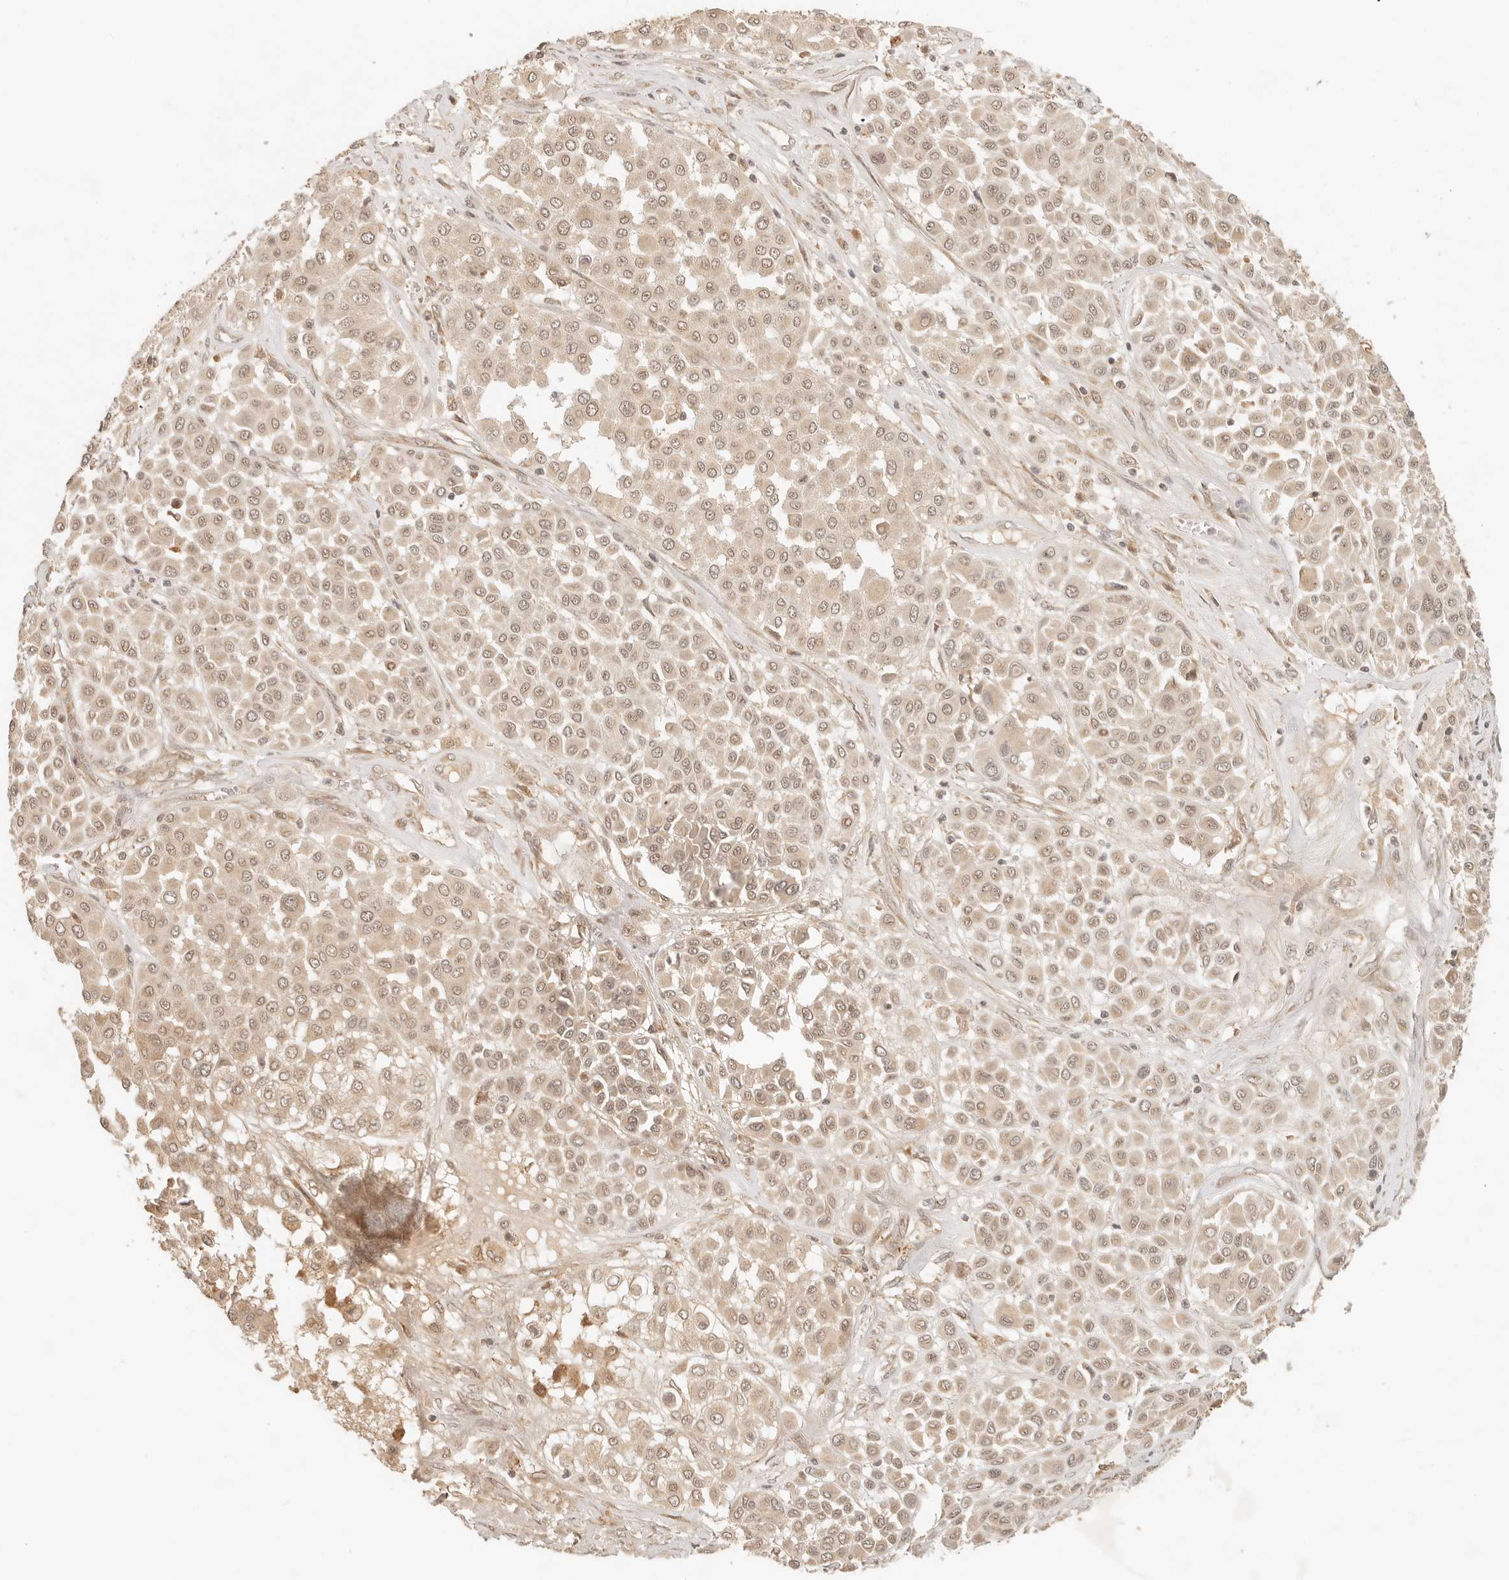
{"staining": {"intensity": "weak", "quantity": ">75%", "location": "nuclear"}, "tissue": "melanoma", "cell_type": "Tumor cells", "image_type": "cancer", "snomed": [{"axis": "morphology", "description": "Malignant melanoma, Metastatic site"}, {"axis": "topography", "description": "Soft tissue"}], "caption": "Immunohistochemistry (DAB (3,3'-diaminobenzidine)) staining of malignant melanoma (metastatic site) reveals weak nuclear protein staining in approximately >75% of tumor cells. (brown staining indicates protein expression, while blue staining denotes nuclei).", "gene": "INTS11", "patient": {"sex": "male", "age": 41}}